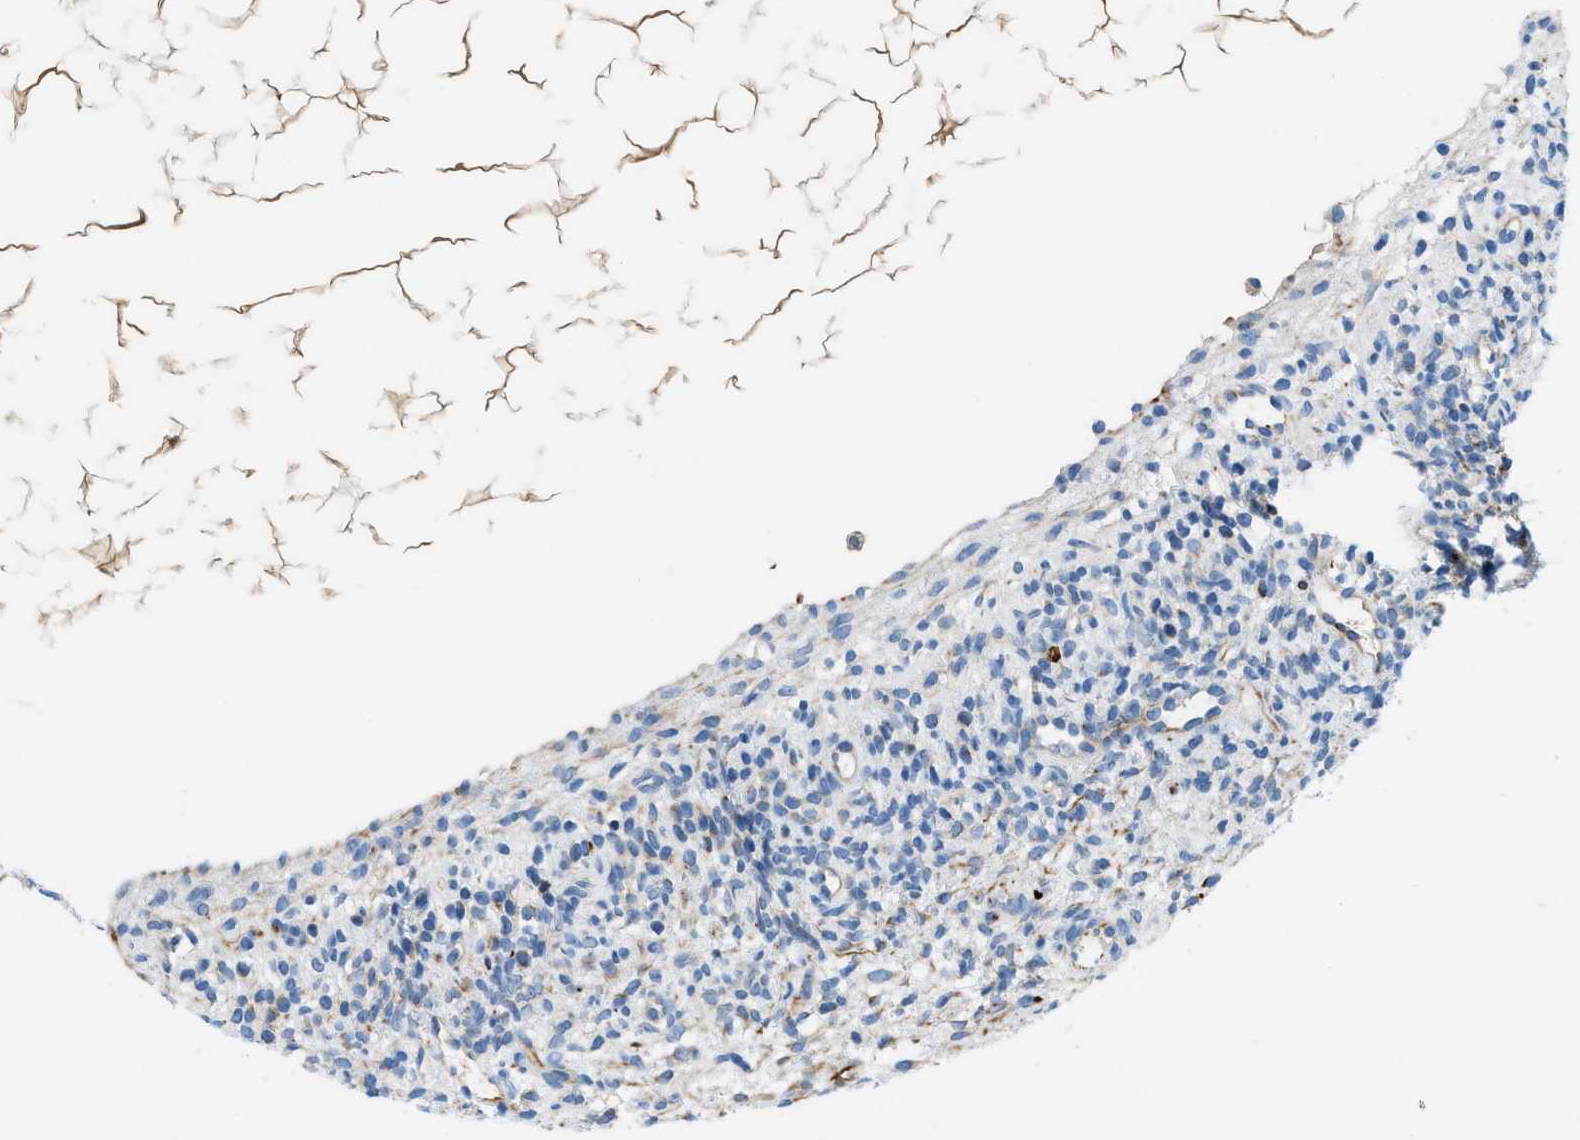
{"staining": {"intensity": "negative", "quantity": "none", "location": "none"}, "tissue": "ovary", "cell_type": "Ovarian stroma cells", "image_type": "normal", "snomed": [{"axis": "morphology", "description": "Normal tissue, NOS"}, {"axis": "morphology", "description": "Cyst, NOS"}, {"axis": "topography", "description": "Ovary"}], "caption": "Immunohistochemistry image of unremarkable ovary: ovary stained with DAB demonstrates no significant protein staining in ovarian stroma cells.", "gene": "XCR1", "patient": {"sex": "female", "age": 18}}